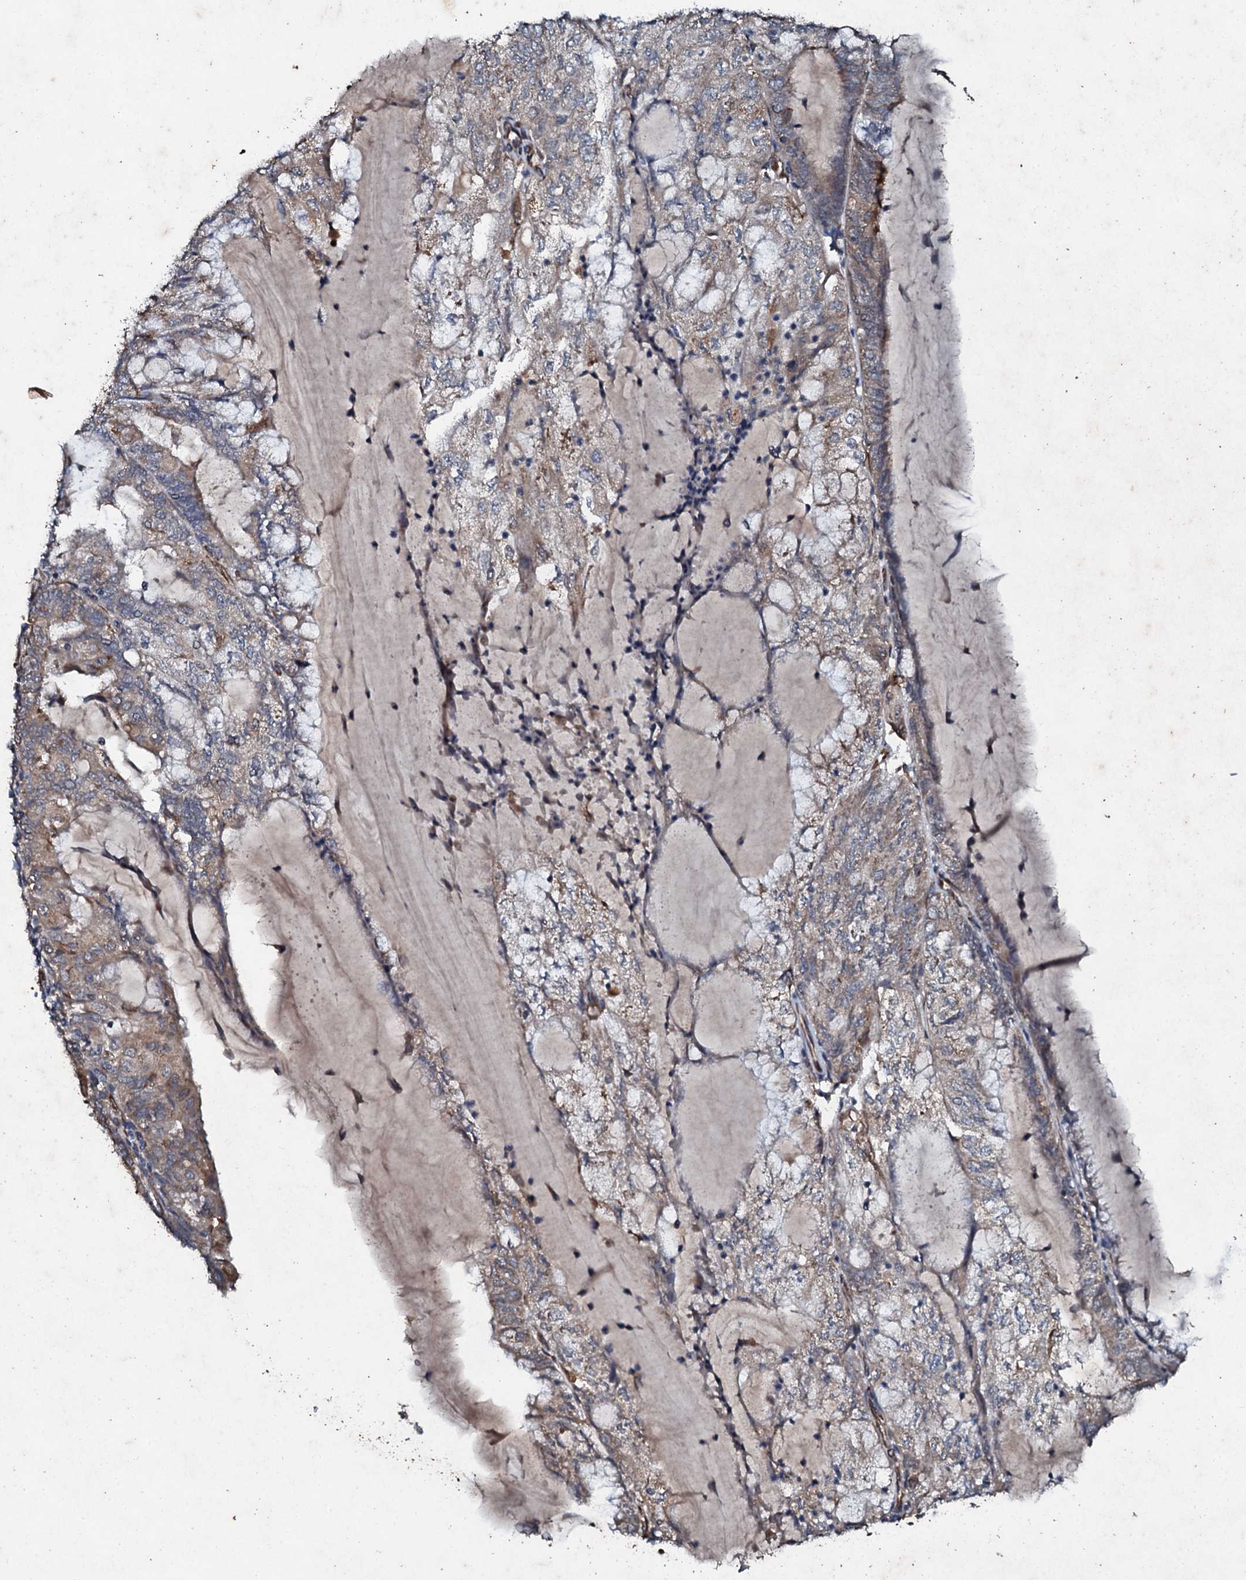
{"staining": {"intensity": "moderate", "quantity": "25%-75%", "location": "cytoplasmic/membranous"}, "tissue": "endometrial cancer", "cell_type": "Tumor cells", "image_type": "cancer", "snomed": [{"axis": "morphology", "description": "Adenocarcinoma, NOS"}, {"axis": "topography", "description": "Endometrium"}], "caption": "Brown immunohistochemical staining in human adenocarcinoma (endometrial) reveals moderate cytoplasmic/membranous expression in about 25%-75% of tumor cells.", "gene": "ADAMTS10", "patient": {"sex": "female", "age": 81}}